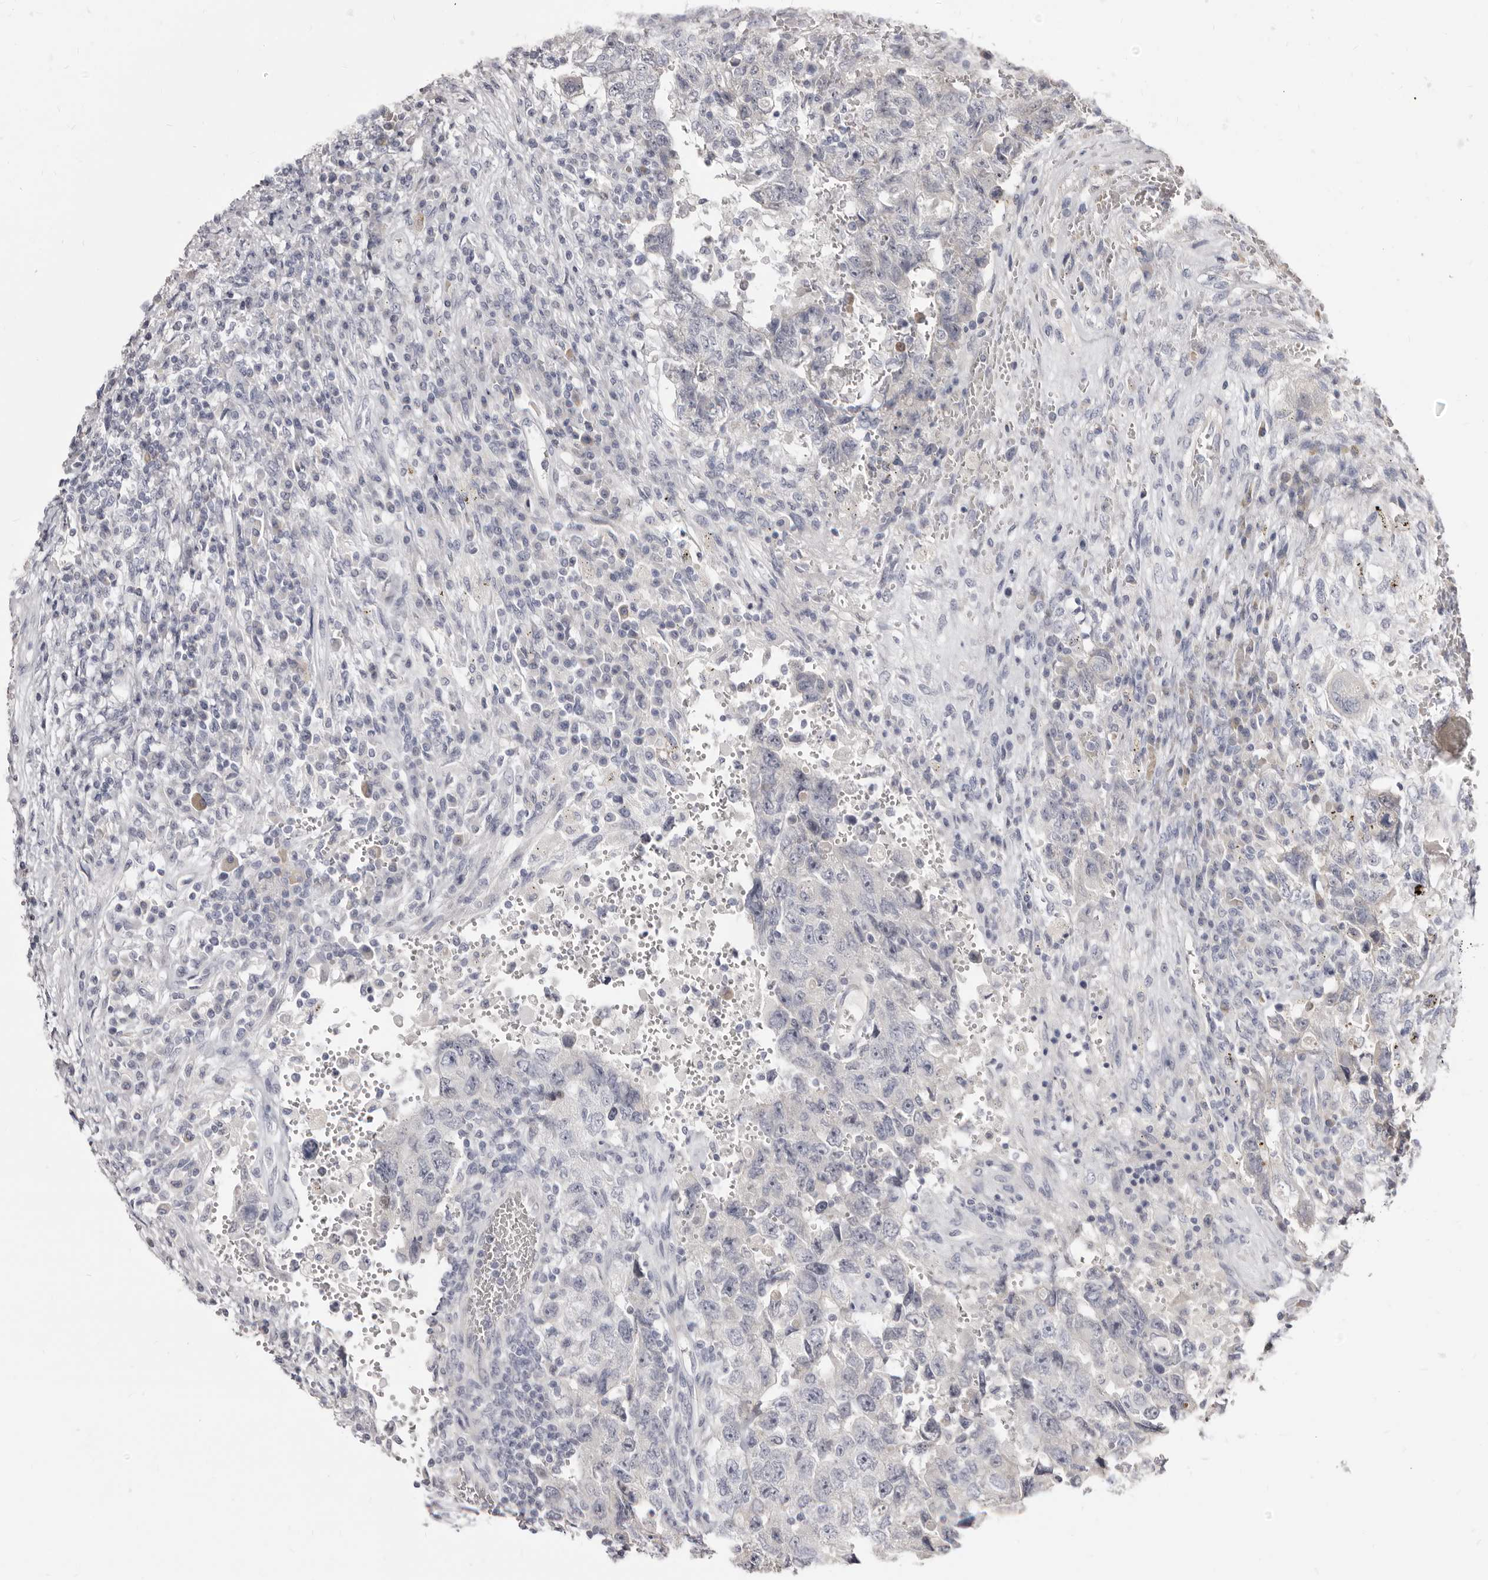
{"staining": {"intensity": "negative", "quantity": "none", "location": "none"}, "tissue": "testis cancer", "cell_type": "Tumor cells", "image_type": "cancer", "snomed": [{"axis": "morphology", "description": "Carcinoma, Embryonal, NOS"}, {"axis": "topography", "description": "Testis"}], "caption": "Tumor cells show no significant positivity in embryonal carcinoma (testis). (Brightfield microscopy of DAB IHC at high magnification).", "gene": "KIF2B", "patient": {"sex": "male", "age": 26}}